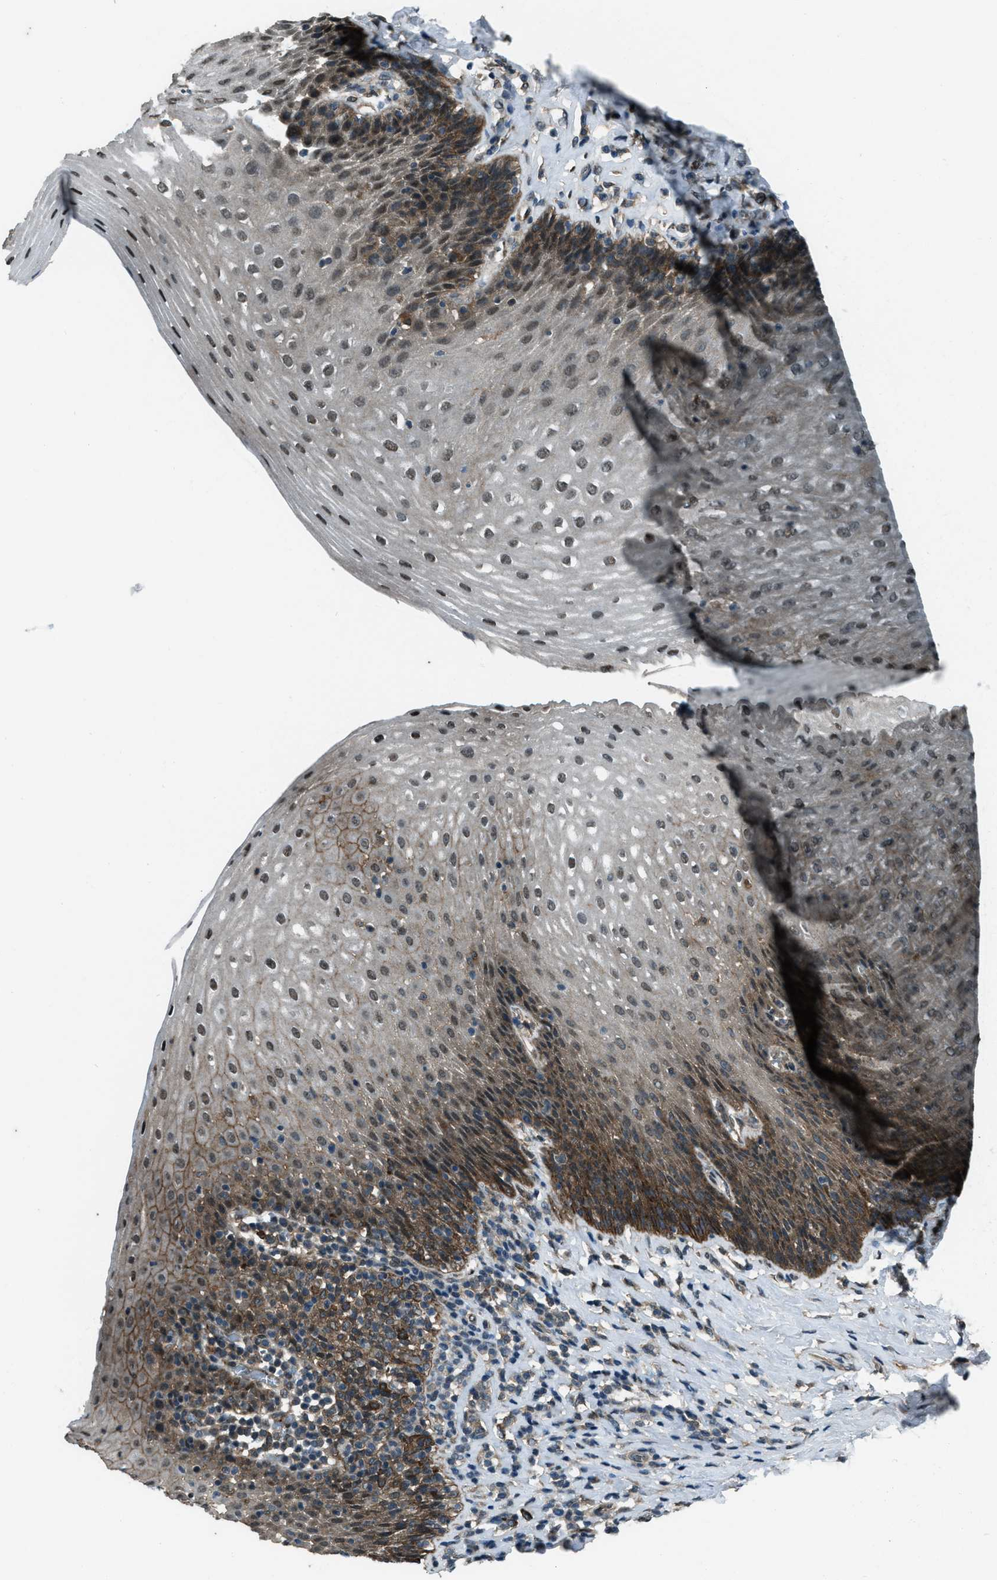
{"staining": {"intensity": "moderate", "quantity": ">75%", "location": "cytoplasmic/membranous,nuclear"}, "tissue": "esophagus", "cell_type": "Squamous epithelial cells", "image_type": "normal", "snomed": [{"axis": "morphology", "description": "Normal tissue, NOS"}, {"axis": "topography", "description": "Esophagus"}], "caption": "Immunohistochemical staining of benign human esophagus shows >75% levels of moderate cytoplasmic/membranous,nuclear protein staining in approximately >75% of squamous epithelial cells.", "gene": "SVIL", "patient": {"sex": "female", "age": 61}}